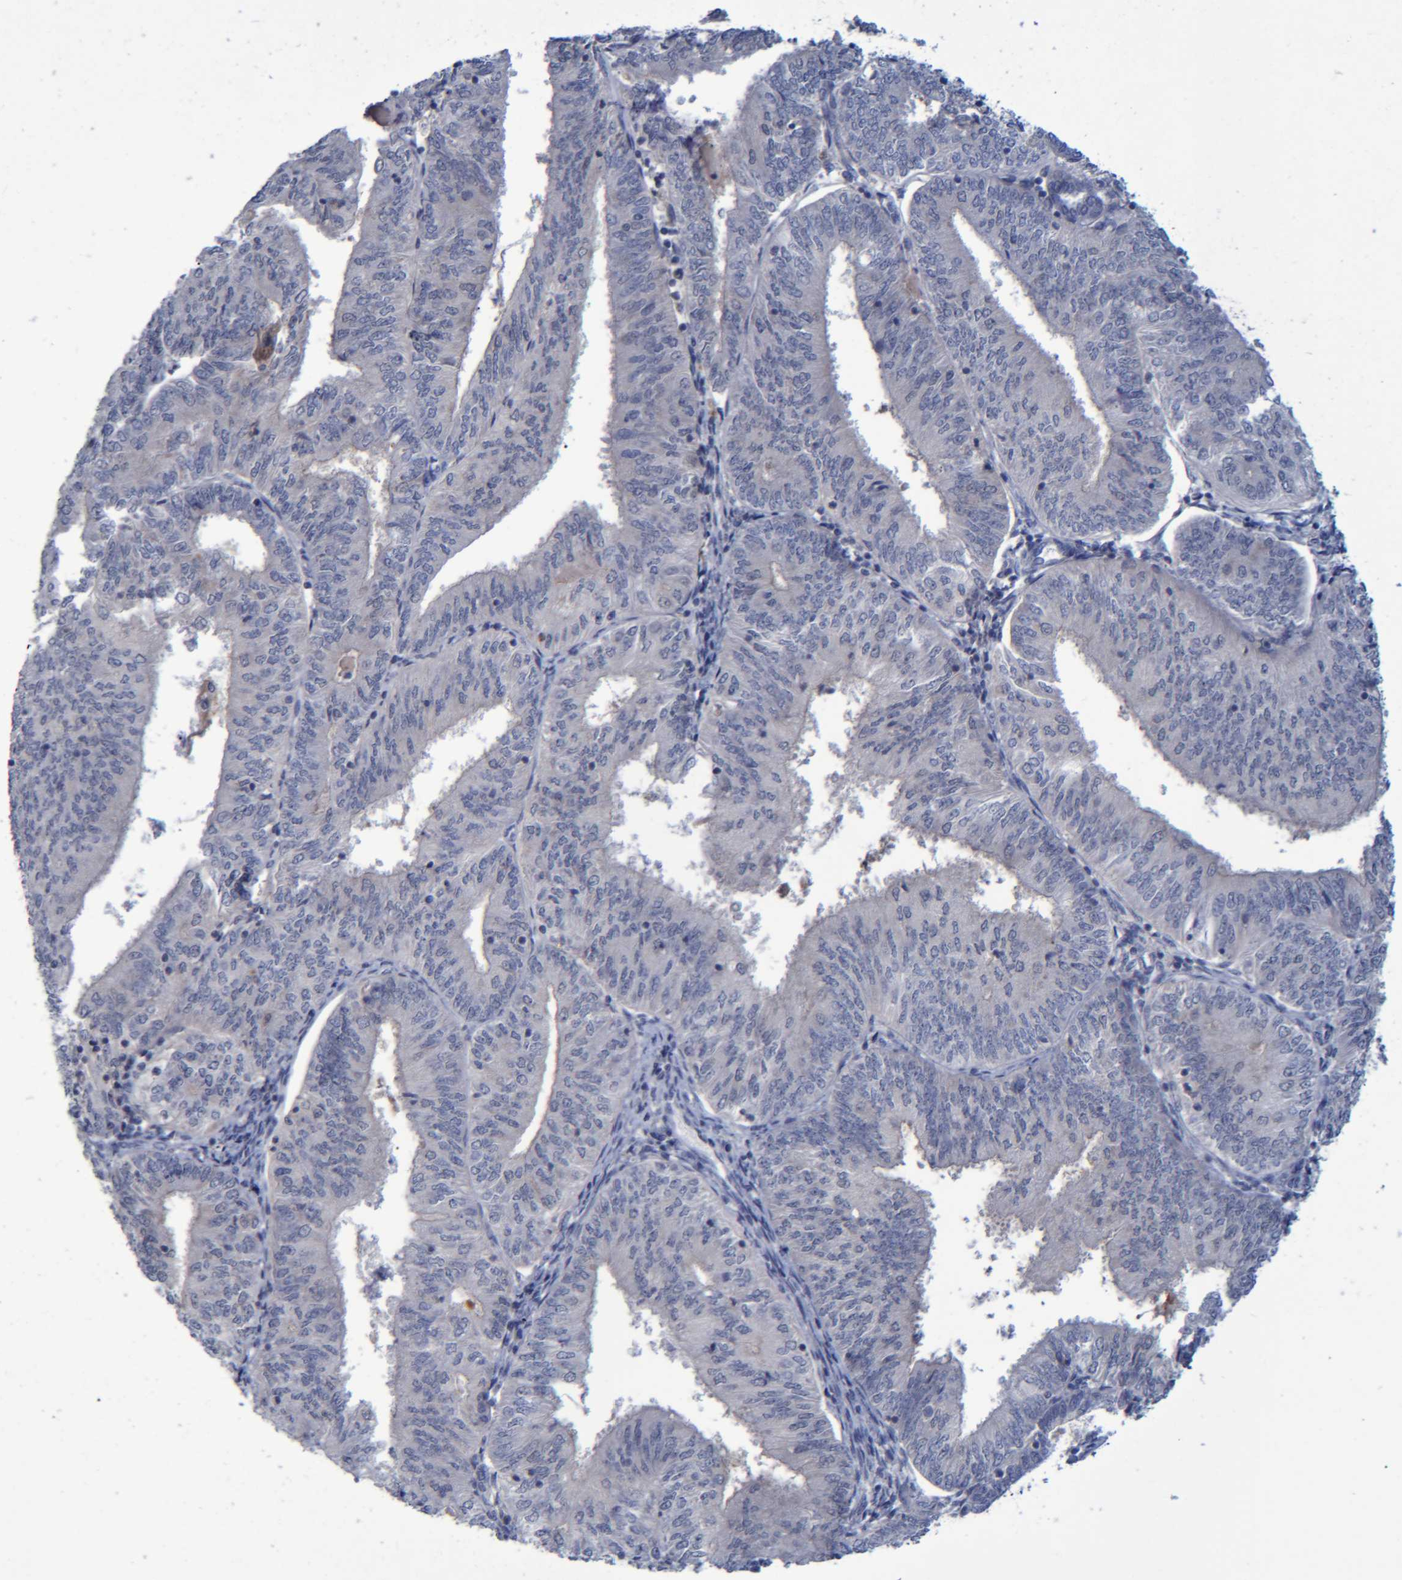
{"staining": {"intensity": "negative", "quantity": "none", "location": "none"}, "tissue": "endometrial cancer", "cell_type": "Tumor cells", "image_type": "cancer", "snomed": [{"axis": "morphology", "description": "Adenocarcinoma, NOS"}, {"axis": "topography", "description": "Endometrium"}], "caption": "Human endometrial adenocarcinoma stained for a protein using immunohistochemistry displays no positivity in tumor cells.", "gene": "PCYT2", "patient": {"sex": "female", "age": 58}}